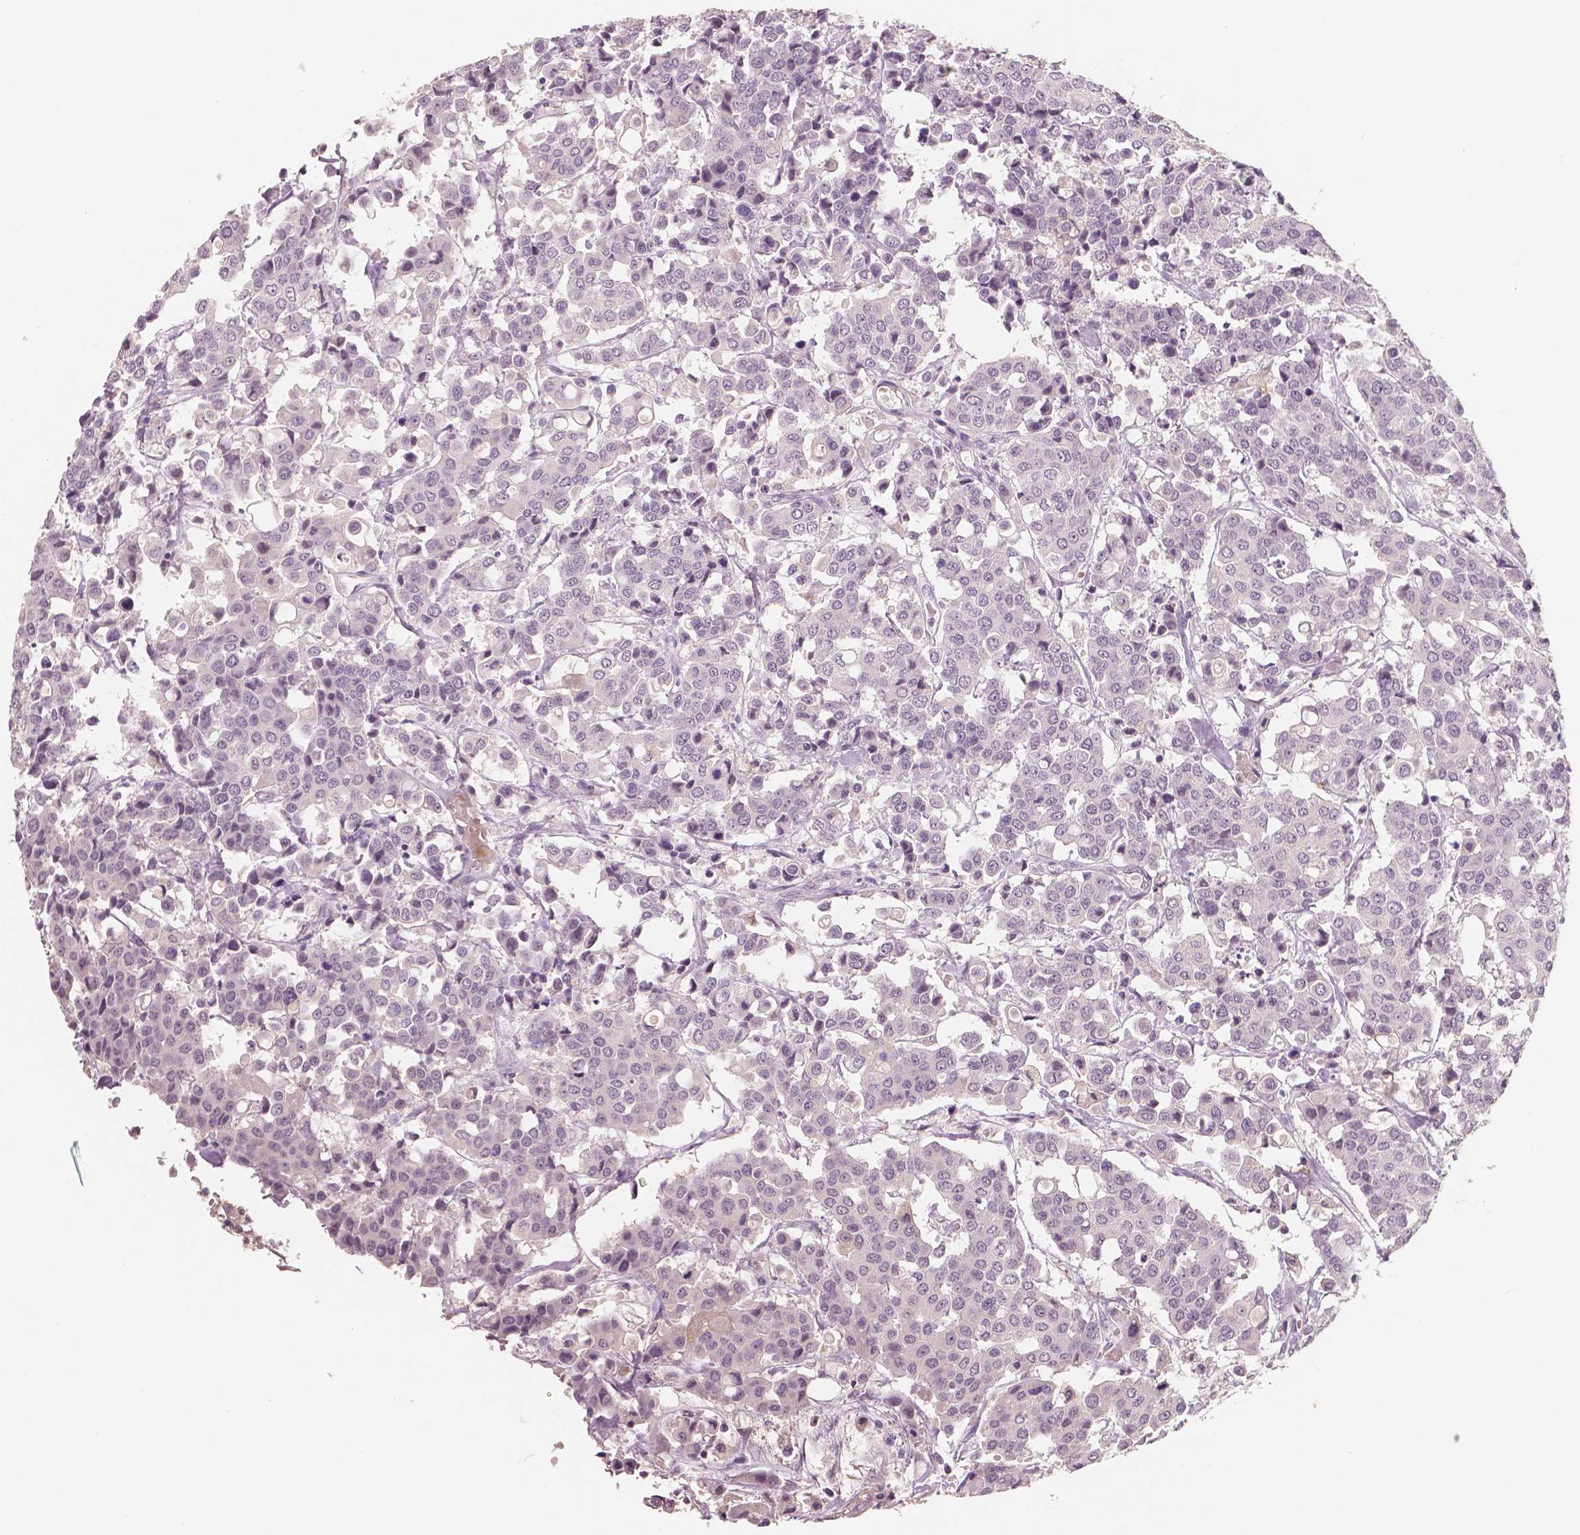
{"staining": {"intensity": "negative", "quantity": "none", "location": "none"}, "tissue": "carcinoid", "cell_type": "Tumor cells", "image_type": "cancer", "snomed": [{"axis": "morphology", "description": "Carcinoid, malignant, NOS"}, {"axis": "topography", "description": "Colon"}], "caption": "Malignant carcinoid was stained to show a protein in brown. There is no significant expression in tumor cells. (DAB (3,3'-diaminobenzidine) immunohistochemistry (IHC) with hematoxylin counter stain).", "gene": "RNASE7", "patient": {"sex": "male", "age": 81}}